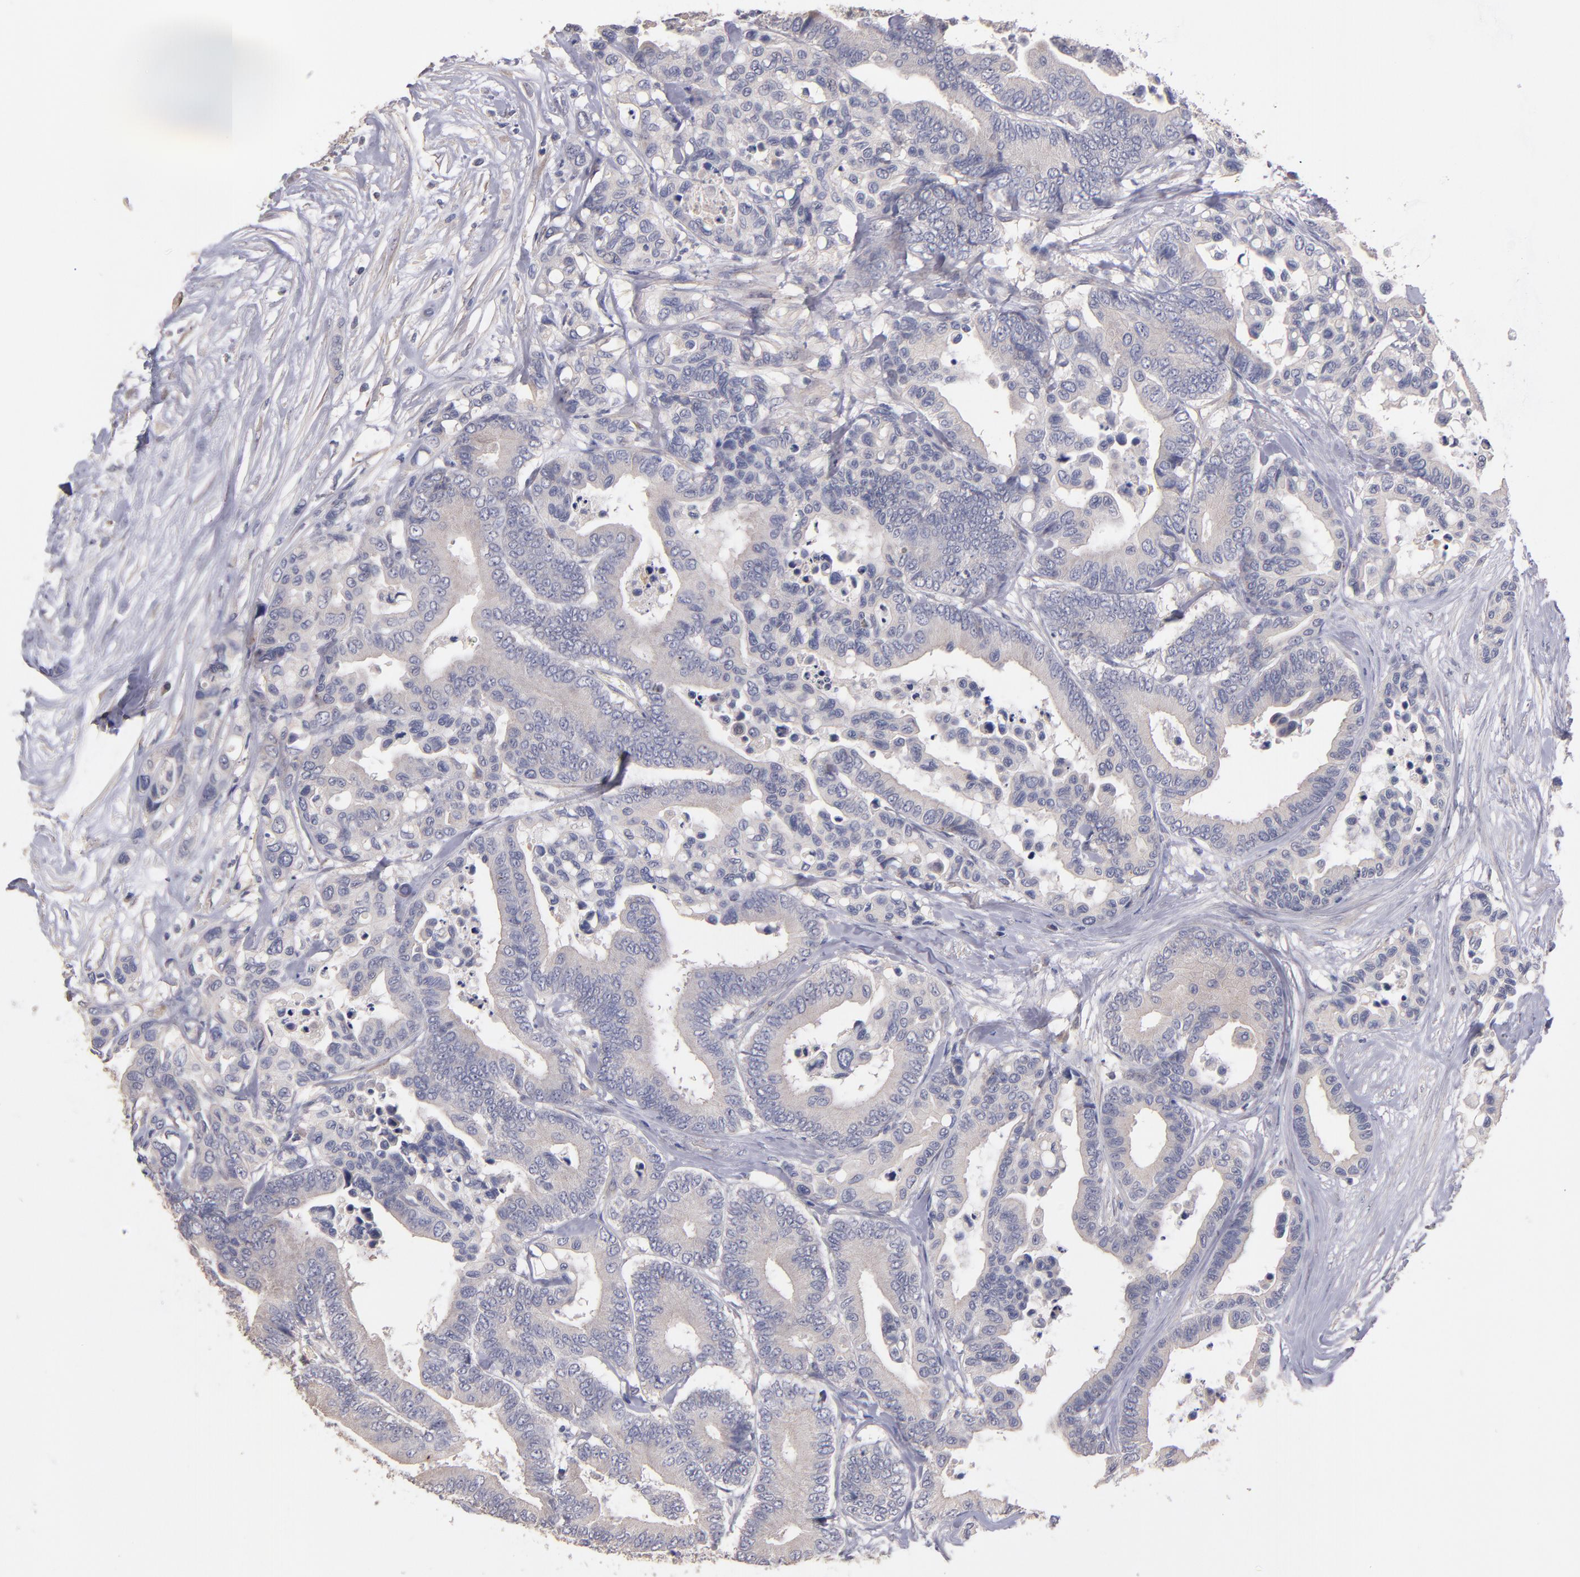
{"staining": {"intensity": "weak", "quantity": ">75%", "location": "cytoplasmic/membranous"}, "tissue": "colorectal cancer", "cell_type": "Tumor cells", "image_type": "cancer", "snomed": [{"axis": "morphology", "description": "Adenocarcinoma, NOS"}, {"axis": "topography", "description": "Colon"}], "caption": "Colorectal cancer tissue demonstrates weak cytoplasmic/membranous positivity in approximately >75% of tumor cells, visualized by immunohistochemistry.", "gene": "MAGEE1", "patient": {"sex": "male", "age": 82}}